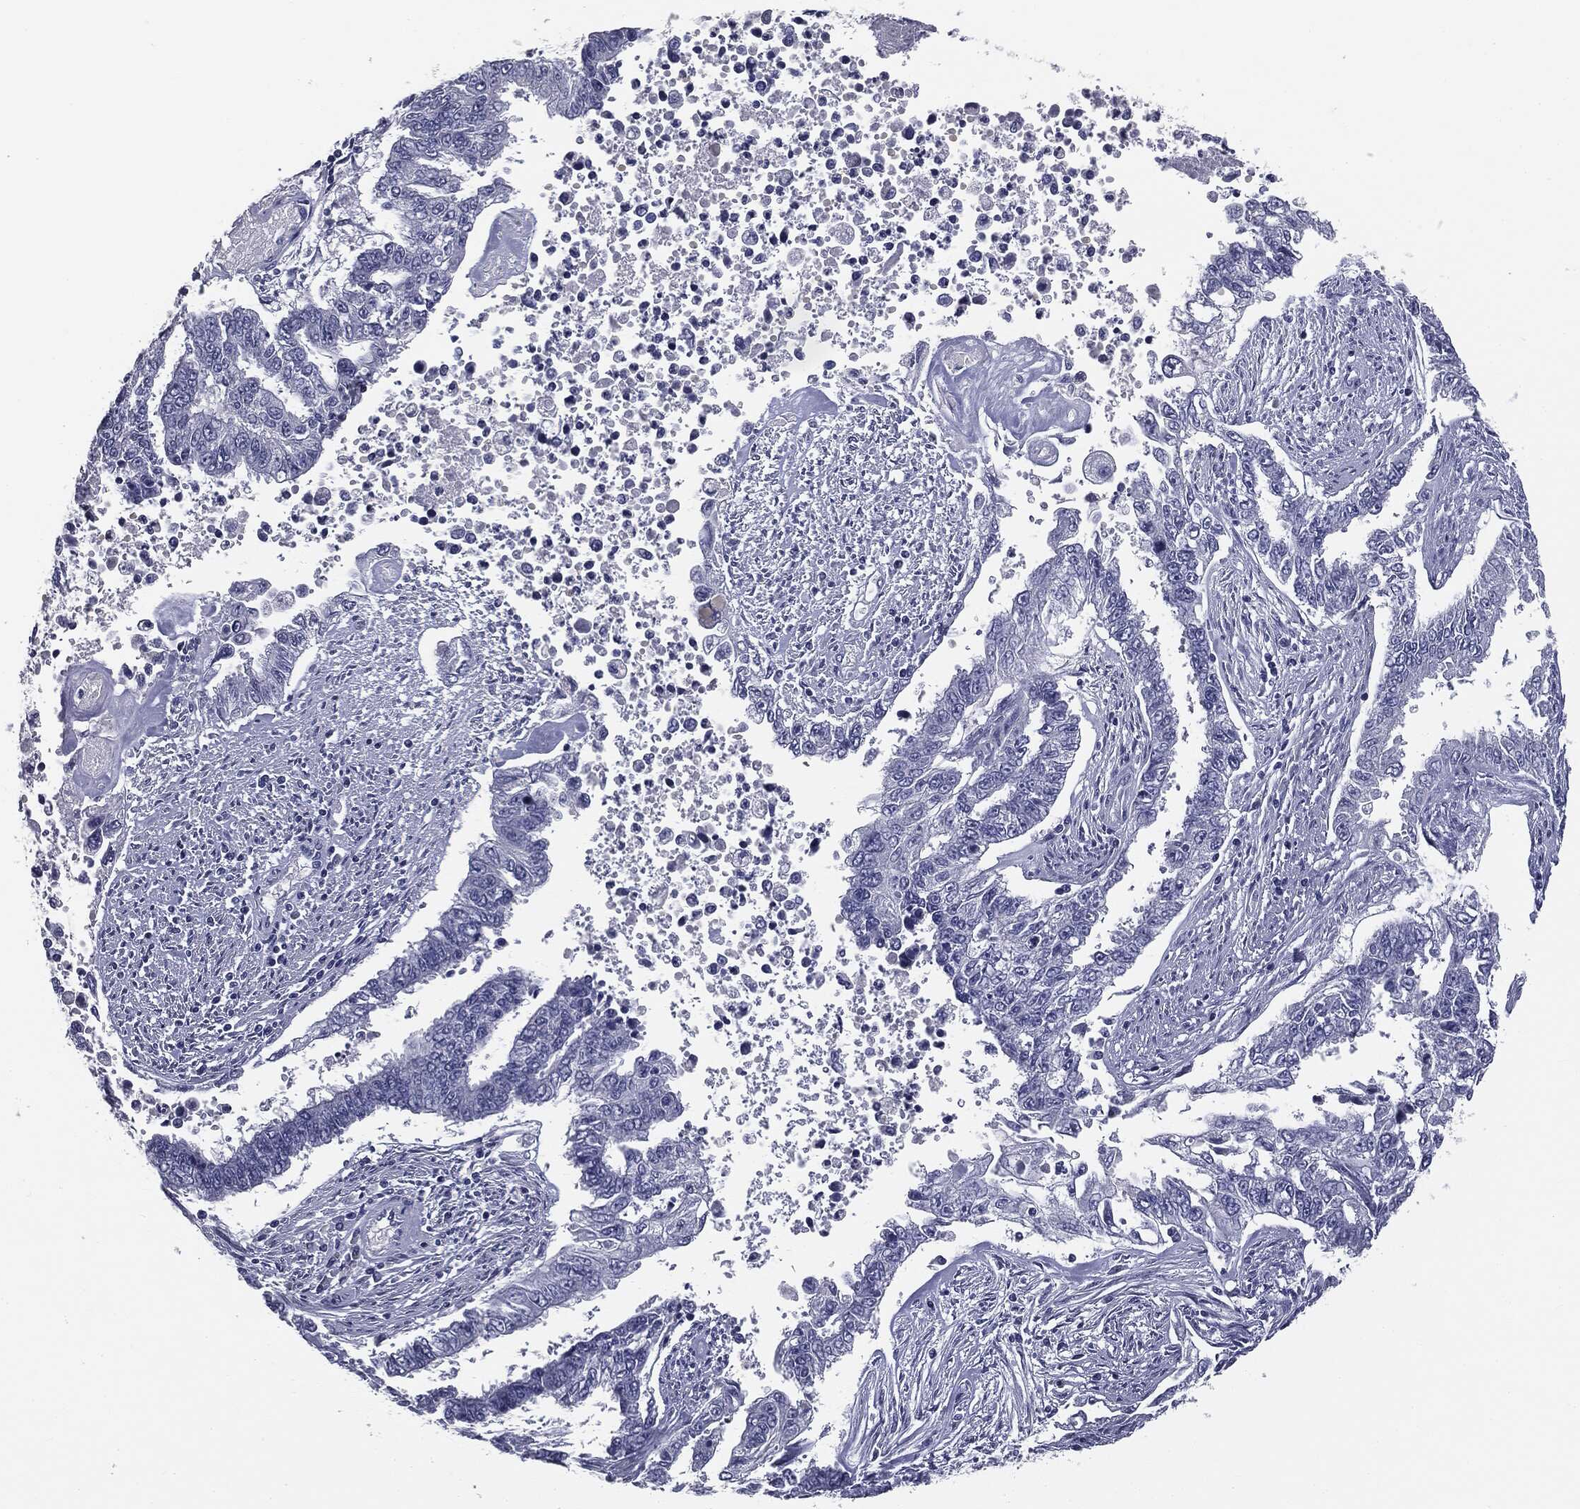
{"staining": {"intensity": "negative", "quantity": "none", "location": "none"}, "tissue": "endometrial cancer", "cell_type": "Tumor cells", "image_type": "cancer", "snomed": [{"axis": "morphology", "description": "Adenocarcinoma, NOS"}, {"axis": "topography", "description": "Uterus"}], "caption": "DAB immunohistochemical staining of human adenocarcinoma (endometrial) exhibits no significant expression in tumor cells. (Stains: DAB immunohistochemistry (IHC) with hematoxylin counter stain, Microscopy: brightfield microscopy at high magnification).", "gene": "AFP", "patient": {"sex": "female", "age": 59}}